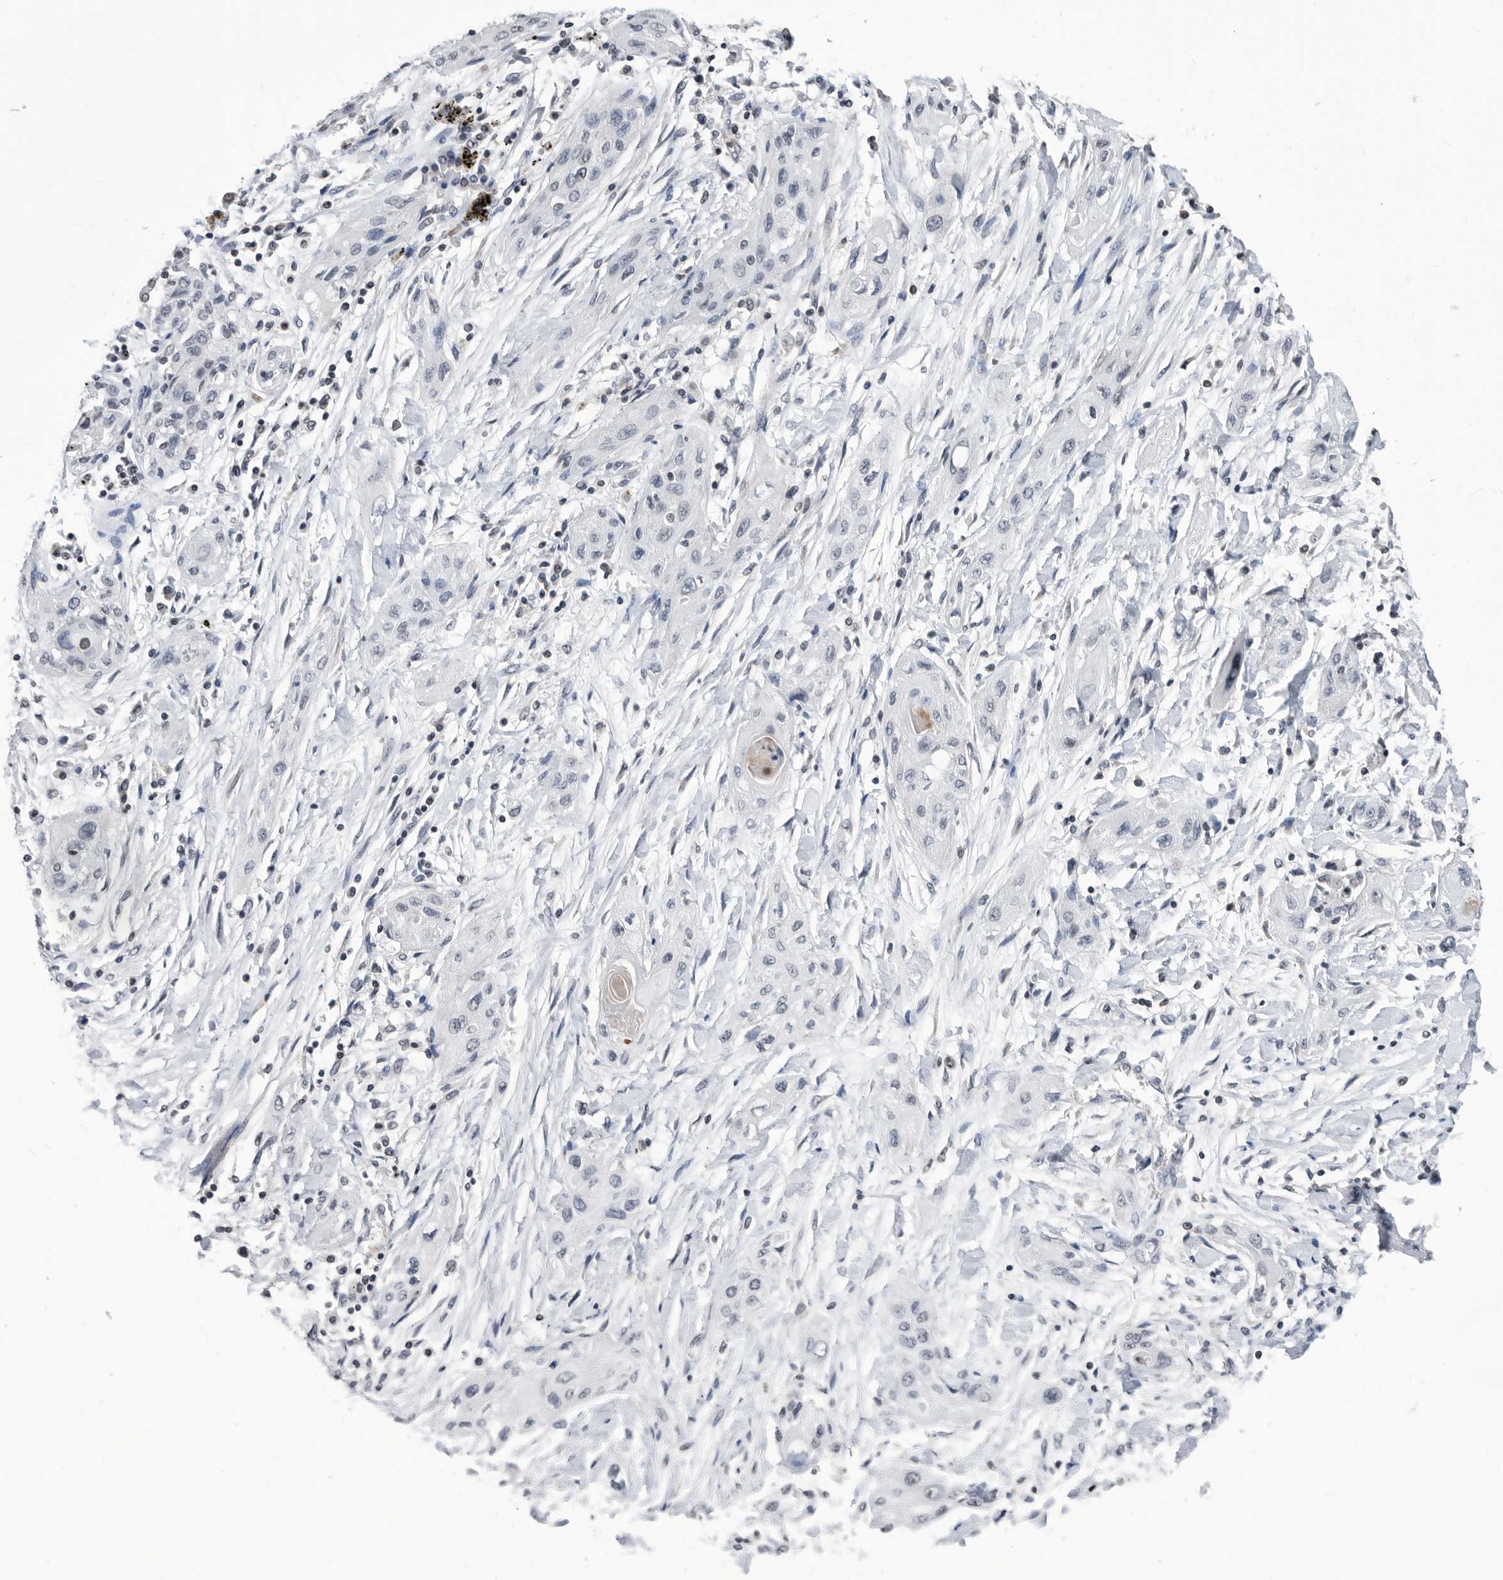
{"staining": {"intensity": "negative", "quantity": "none", "location": "none"}, "tissue": "lung cancer", "cell_type": "Tumor cells", "image_type": "cancer", "snomed": [{"axis": "morphology", "description": "Squamous cell carcinoma, NOS"}, {"axis": "topography", "description": "Lung"}], "caption": "This is a histopathology image of IHC staining of squamous cell carcinoma (lung), which shows no staining in tumor cells.", "gene": "TSTD1", "patient": {"sex": "female", "age": 47}}